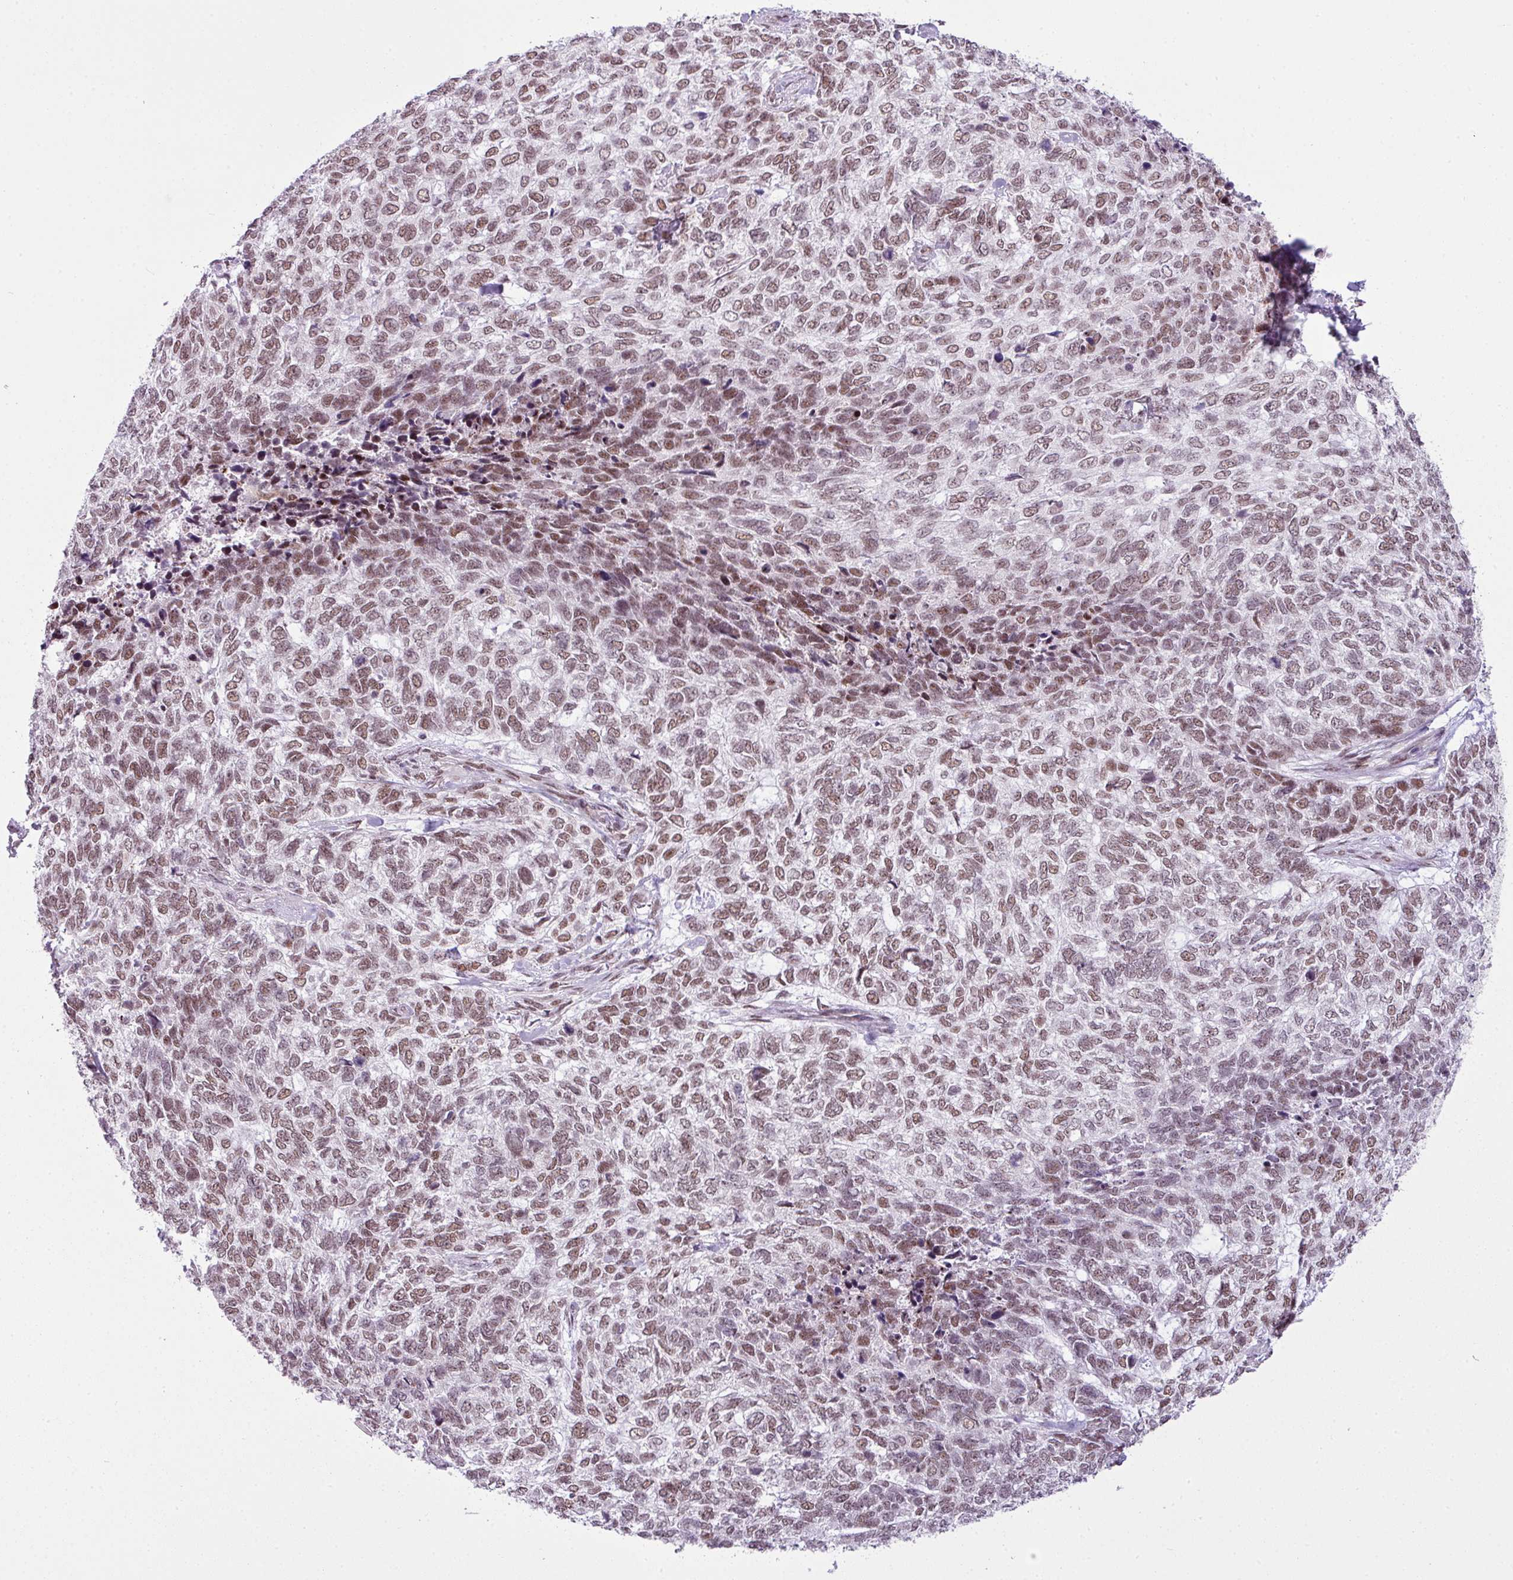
{"staining": {"intensity": "moderate", "quantity": ">75%", "location": "nuclear"}, "tissue": "skin cancer", "cell_type": "Tumor cells", "image_type": "cancer", "snomed": [{"axis": "morphology", "description": "Basal cell carcinoma"}, {"axis": "topography", "description": "Skin"}], "caption": "A brown stain highlights moderate nuclear expression of a protein in basal cell carcinoma (skin) tumor cells. Immunohistochemistry stains the protein of interest in brown and the nuclei are stained blue.", "gene": "ARL6IP4", "patient": {"sex": "female", "age": 65}}